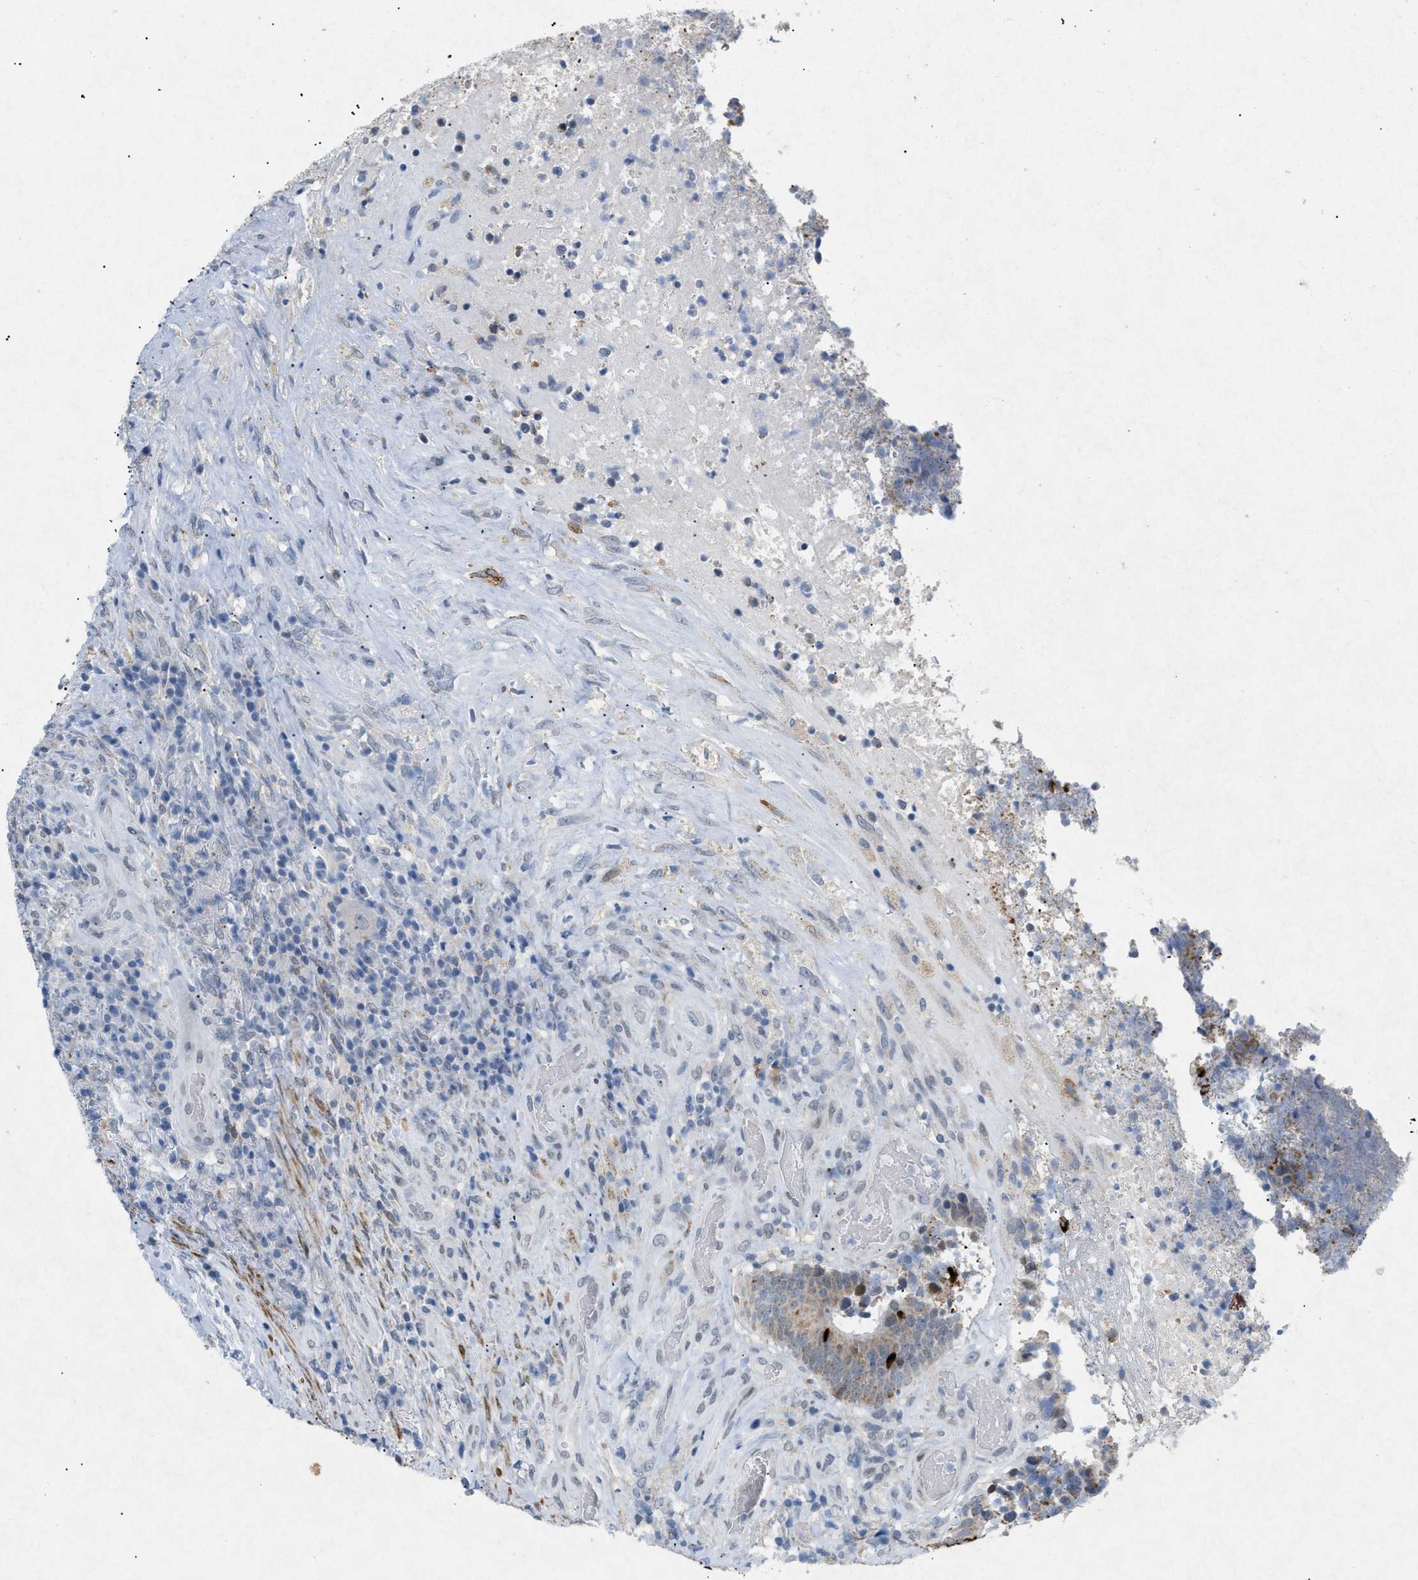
{"staining": {"intensity": "moderate", "quantity": ">75%", "location": "cytoplasmic/membranous"}, "tissue": "colorectal cancer", "cell_type": "Tumor cells", "image_type": "cancer", "snomed": [{"axis": "morphology", "description": "Adenocarcinoma, NOS"}, {"axis": "topography", "description": "Rectum"}], "caption": "DAB immunohistochemical staining of colorectal adenocarcinoma shows moderate cytoplasmic/membranous protein expression in approximately >75% of tumor cells.", "gene": "TASOR", "patient": {"sex": "male", "age": 72}}